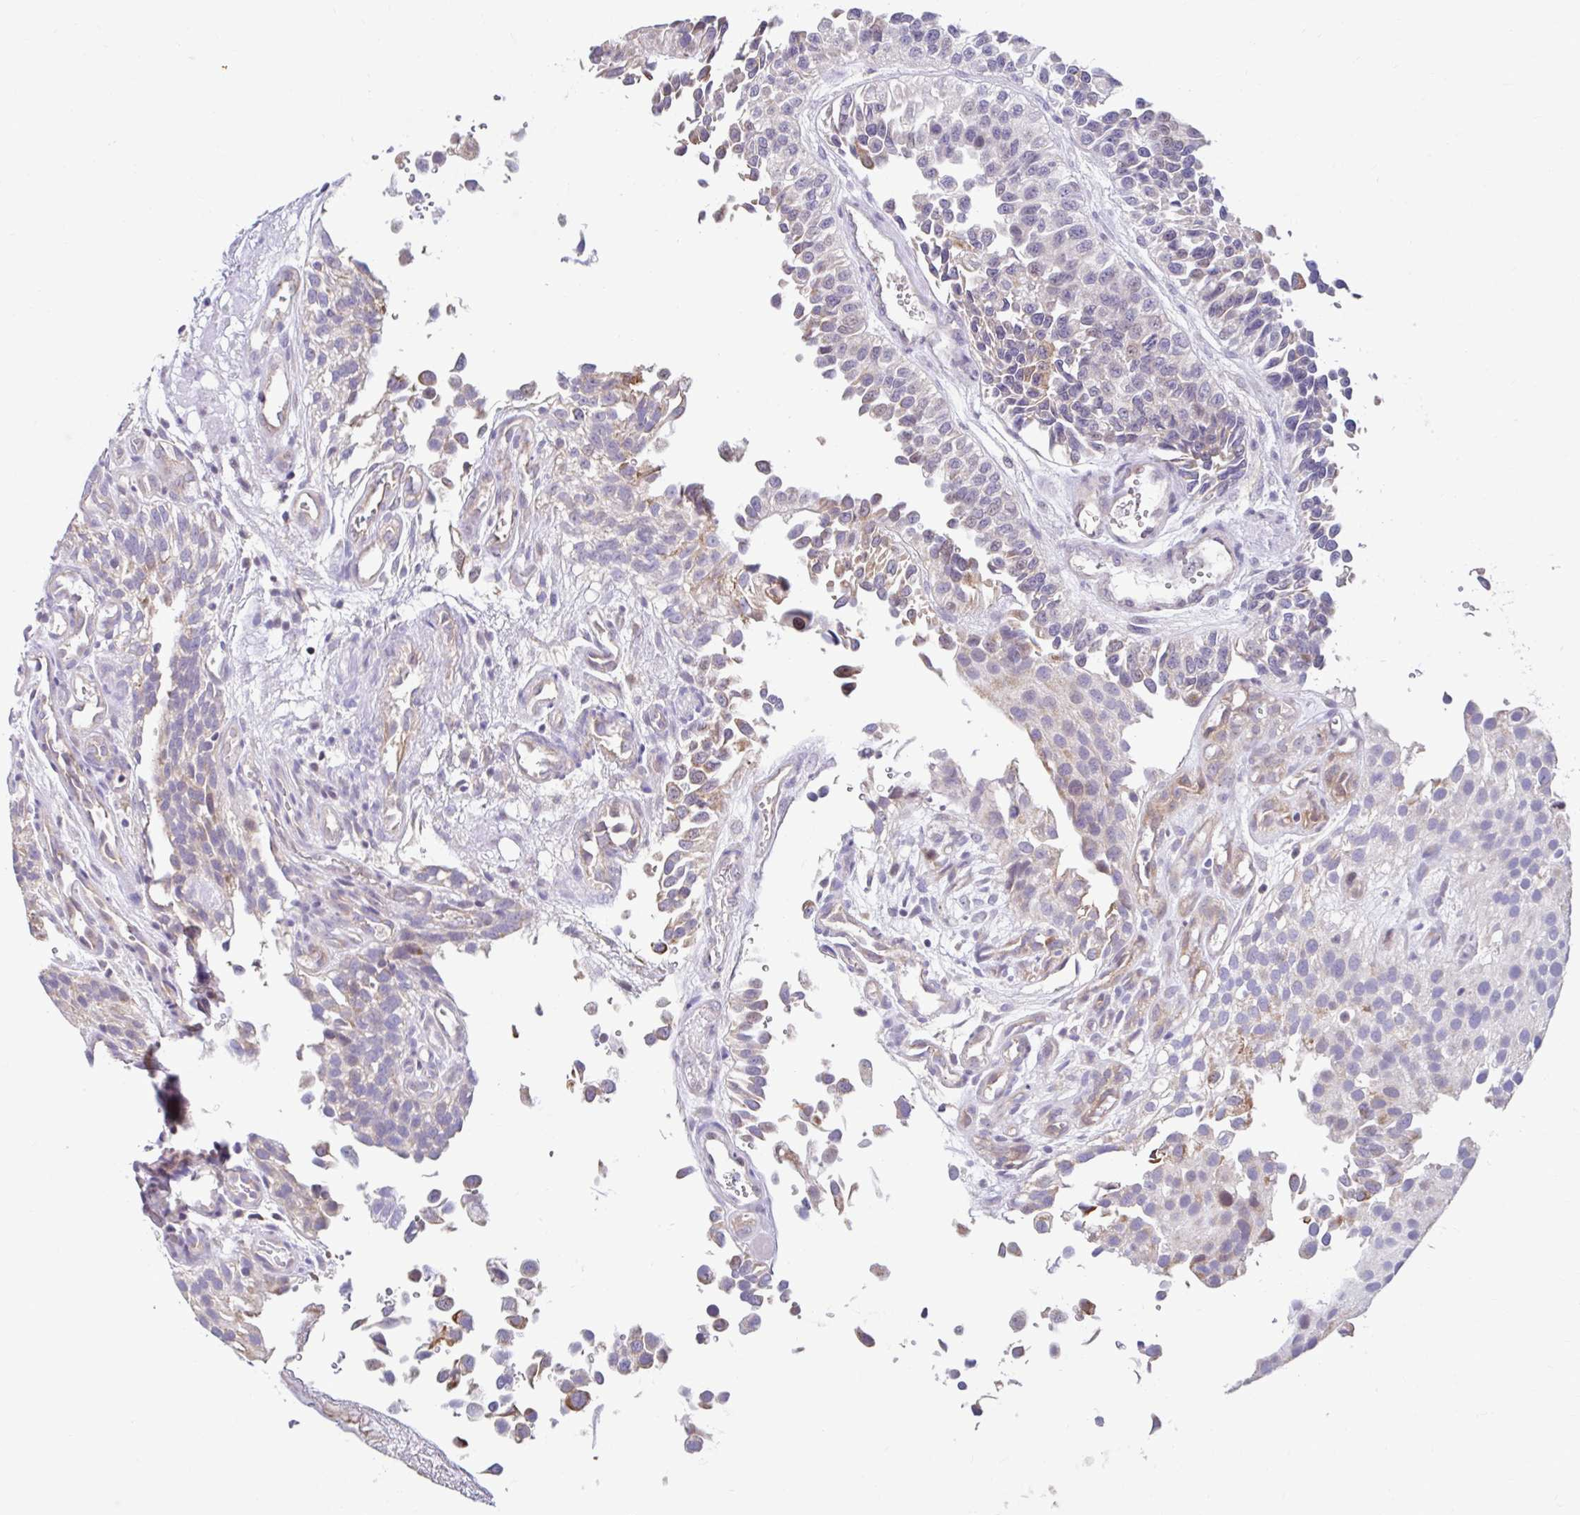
{"staining": {"intensity": "moderate", "quantity": "<25%", "location": "cytoplasmic/membranous"}, "tissue": "urothelial cancer", "cell_type": "Tumor cells", "image_type": "cancer", "snomed": [{"axis": "morphology", "description": "Urothelial carcinoma, NOS"}, {"axis": "topography", "description": "Urinary bladder"}], "caption": "Human urothelial cancer stained with a protein marker exhibits moderate staining in tumor cells.", "gene": "NT5C1B", "patient": {"sex": "male", "age": 87}}